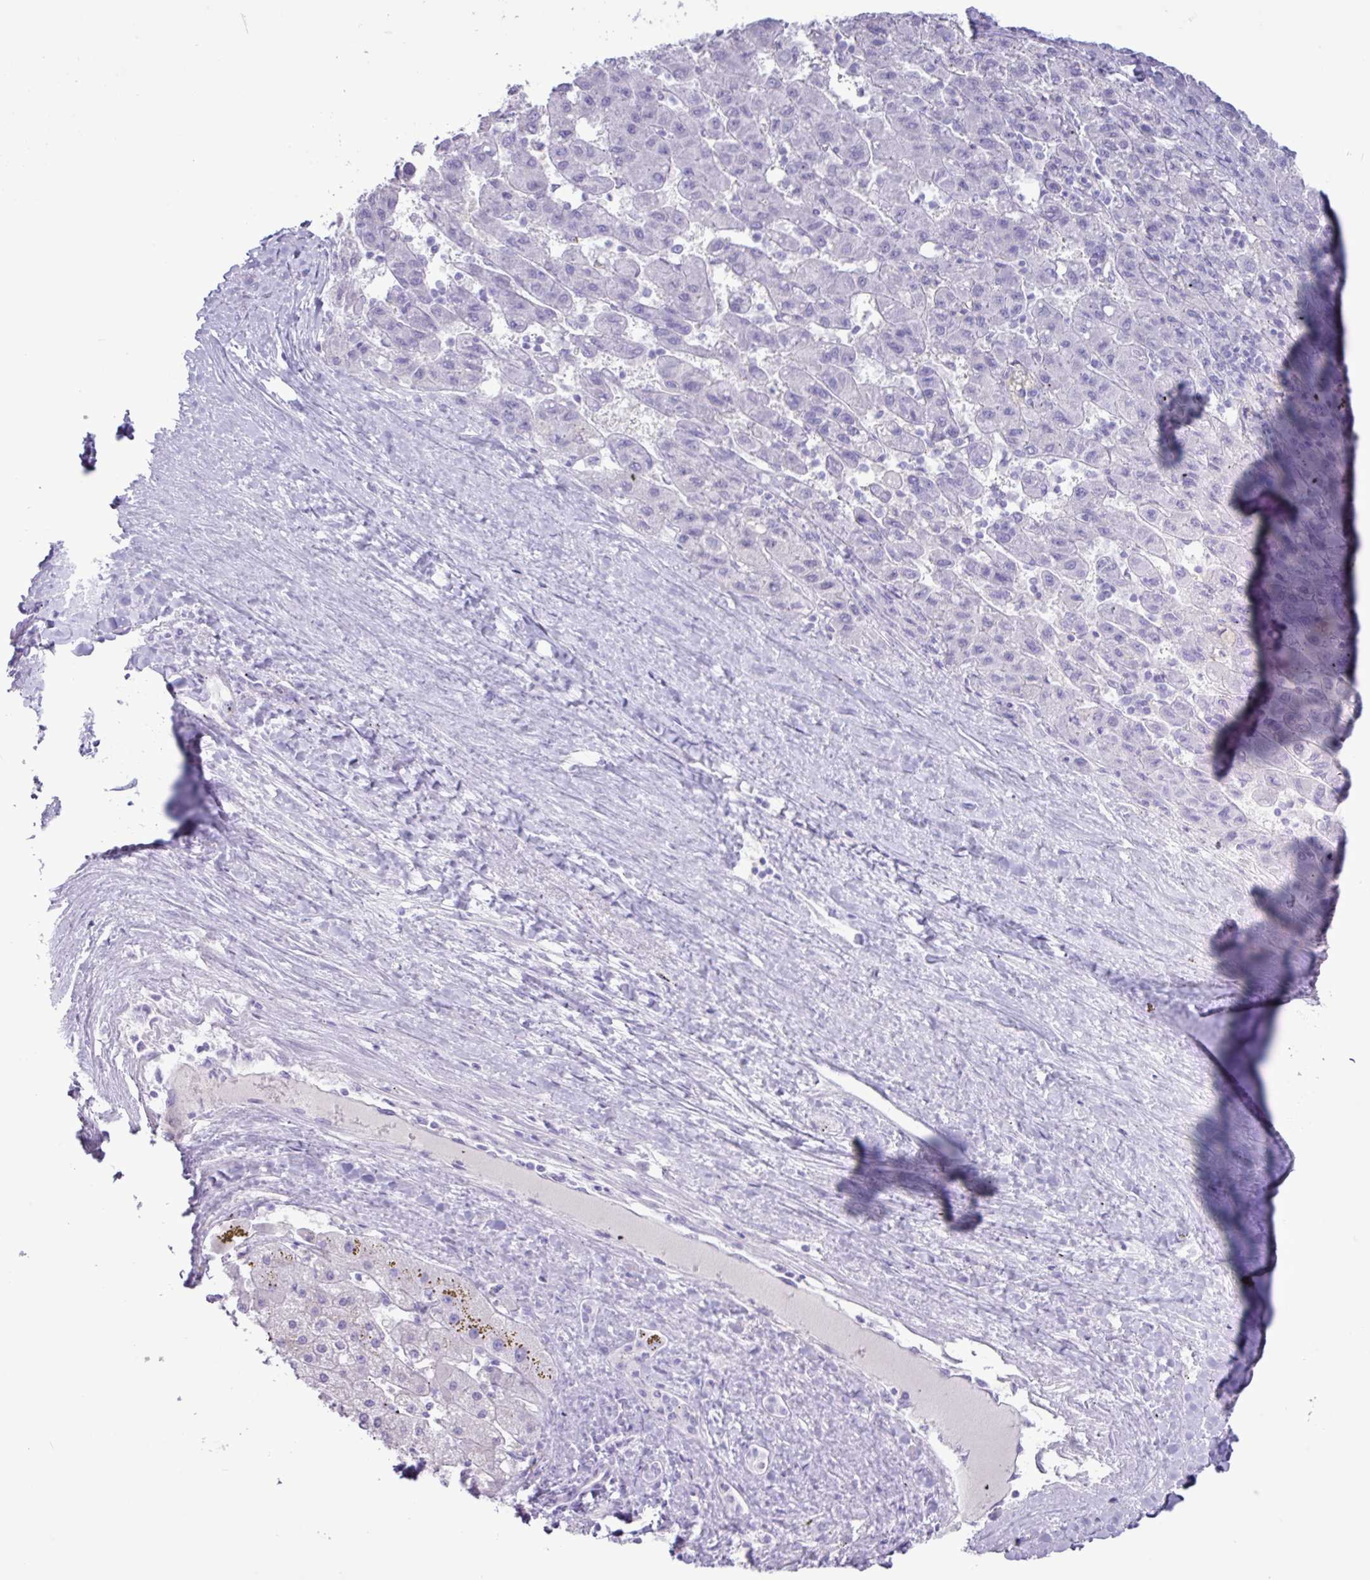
{"staining": {"intensity": "negative", "quantity": "none", "location": "none"}, "tissue": "liver cancer", "cell_type": "Tumor cells", "image_type": "cancer", "snomed": [{"axis": "morphology", "description": "Carcinoma, Hepatocellular, NOS"}, {"axis": "topography", "description": "Liver"}], "caption": "Hepatocellular carcinoma (liver) was stained to show a protein in brown. There is no significant staining in tumor cells. (Immunohistochemistry, brightfield microscopy, high magnification).", "gene": "CKMT2", "patient": {"sex": "female", "age": 82}}